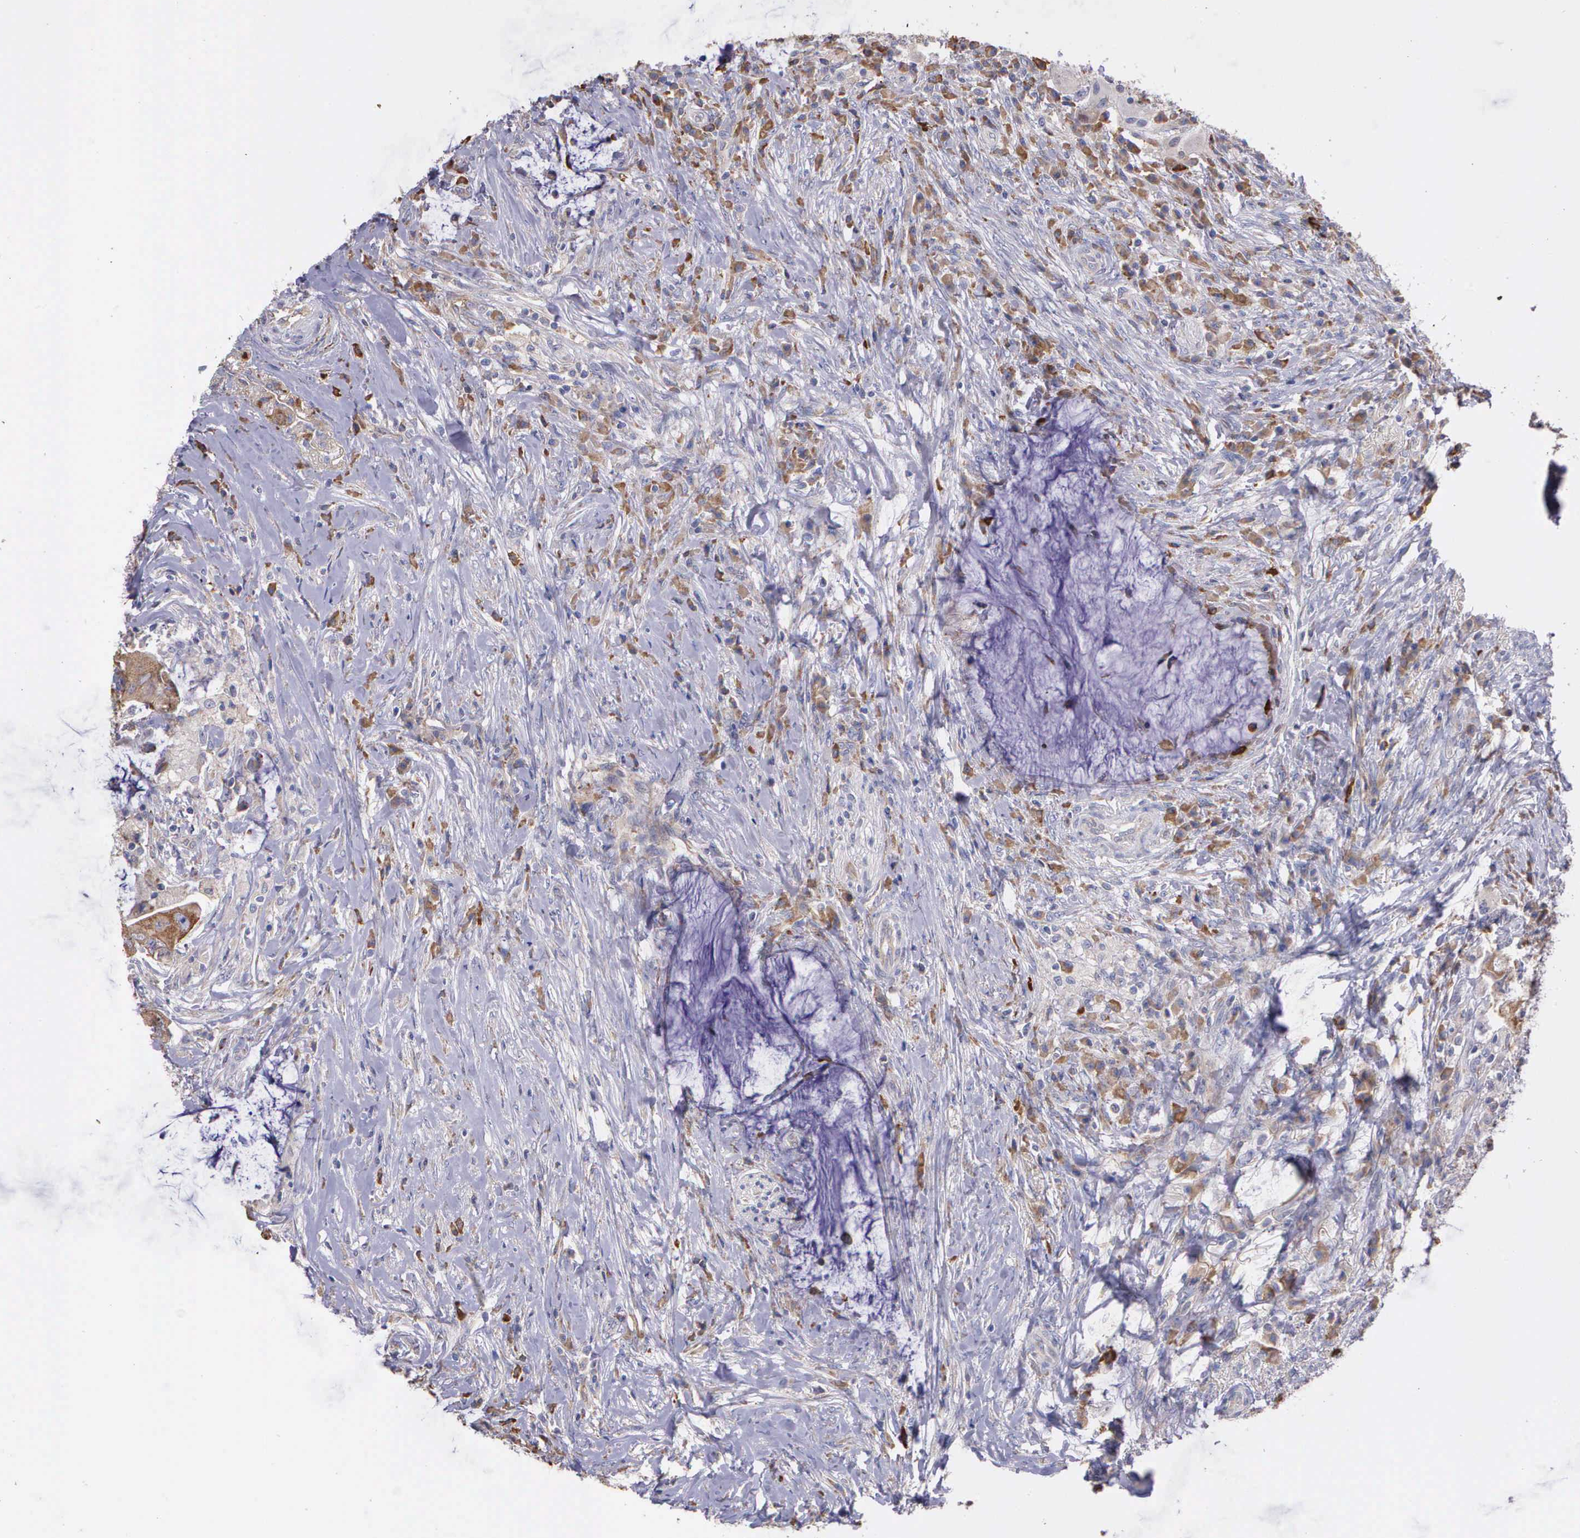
{"staining": {"intensity": "moderate", "quantity": ">75%", "location": "cytoplasmic/membranous"}, "tissue": "colorectal cancer", "cell_type": "Tumor cells", "image_type": "cancer", "snomed": [{"axis": "morphology", "description": "Adenocarcinoma, NOS"}, {"axis": "topography", "description": "Rectum"}], "caption": "High-power microscopy captured an immunohistochemistry (IHC) image of colorectal cancer (adenocarcinoma), revealing moderate cytoplasmic/membranous staining in approximately >75% of tumor cells.", "gene": "ZC3H12B", "patient": {"sex": "female", "age": 71}}